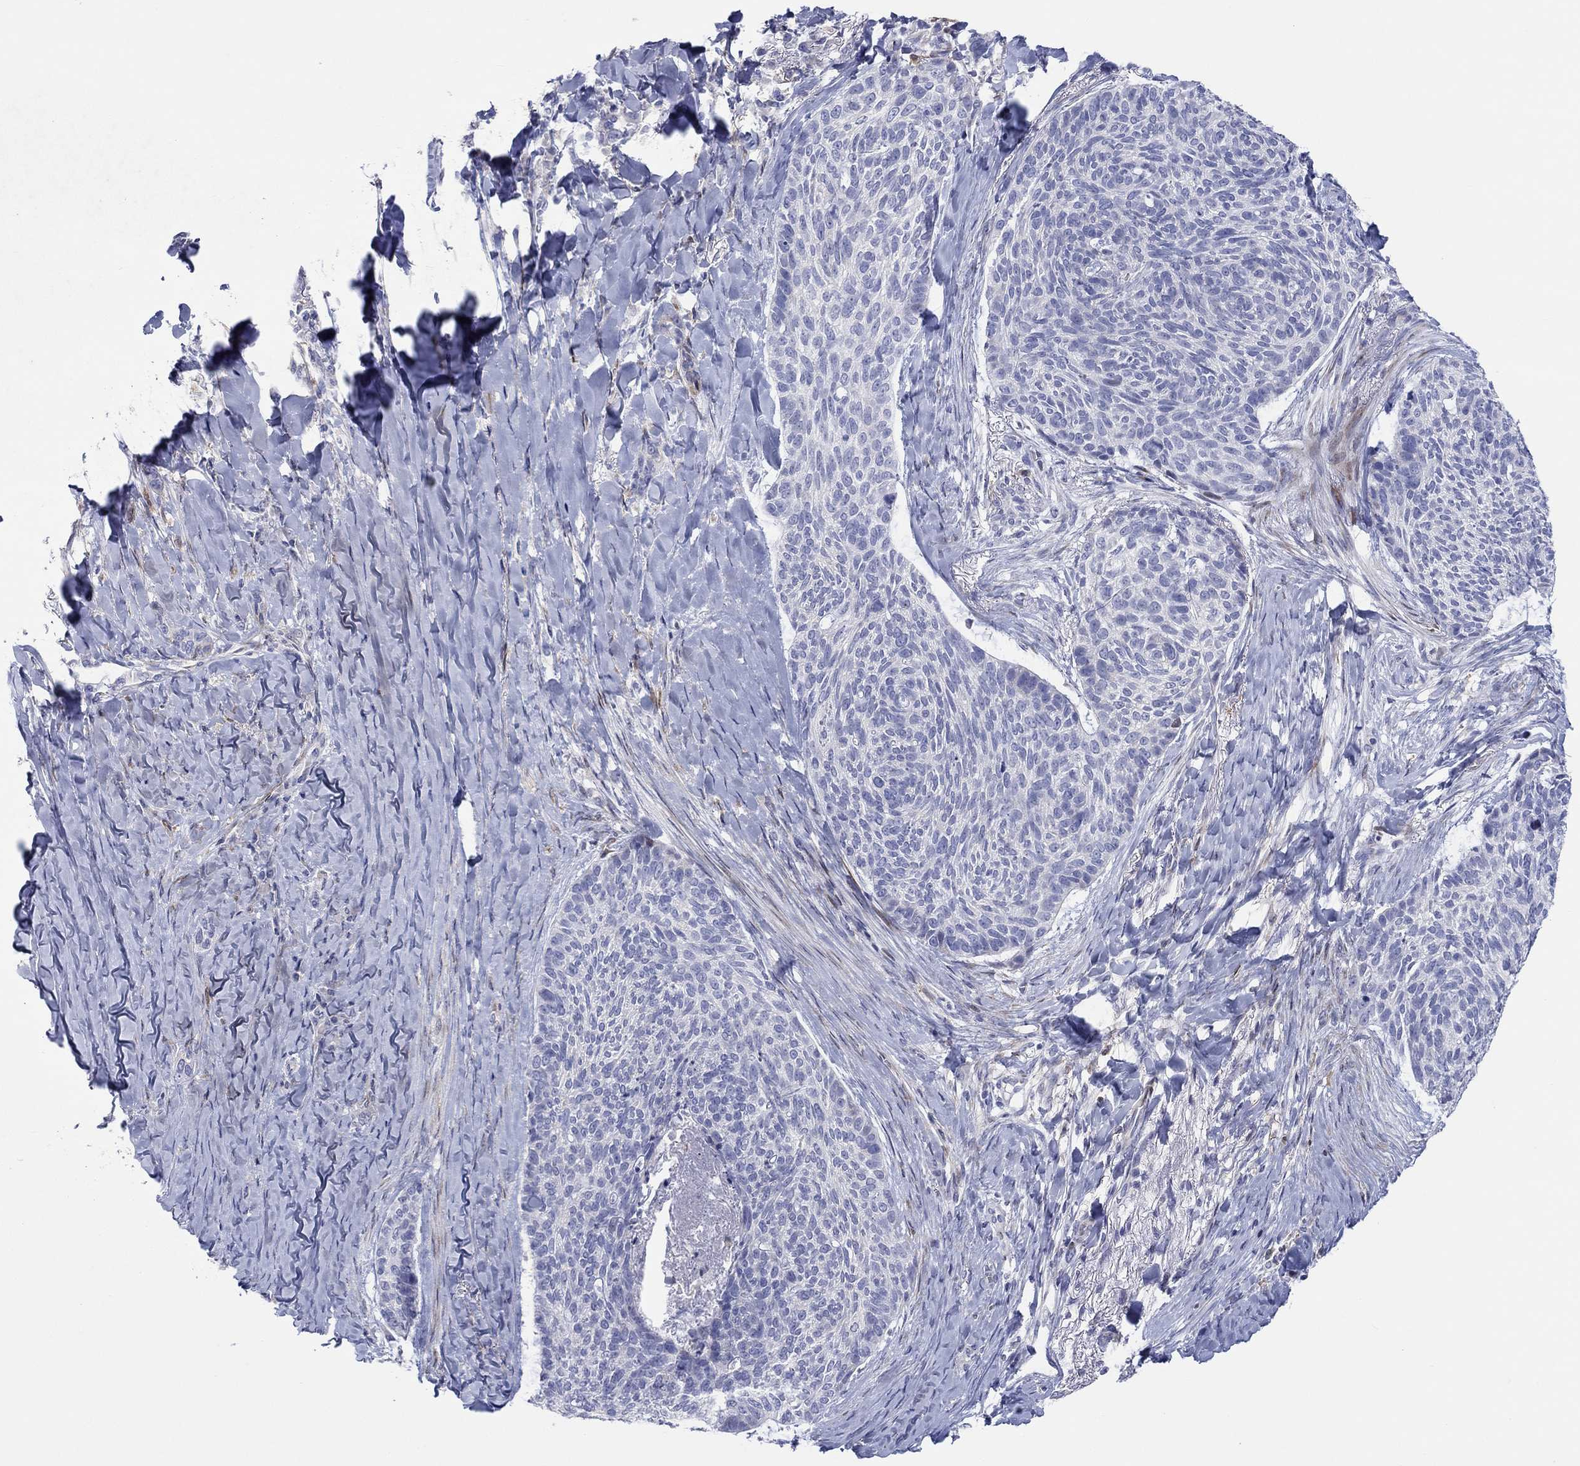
{"staining": {"intensity": "negative", "quantity": "none", "location": "none"}, "tissue": "skin cancer", "cell_type": "Tumor cells", "image_type": "cancer", "snomed": [{"axis": "morphology", "description": "Basal cell carcinoma"}, {"axis": "topography", "description": "Skin"}], "caption": "Immunohistochemistry image of neoplastic tissue: human skin cancer (basal cell carcinoma) stained with DAB (3,3'-diaminobenzidine) reveals no significant protein expression in tumor cells.", "gene": "ARHGAP36", "patient": {"sex": "female", "age": 69}}